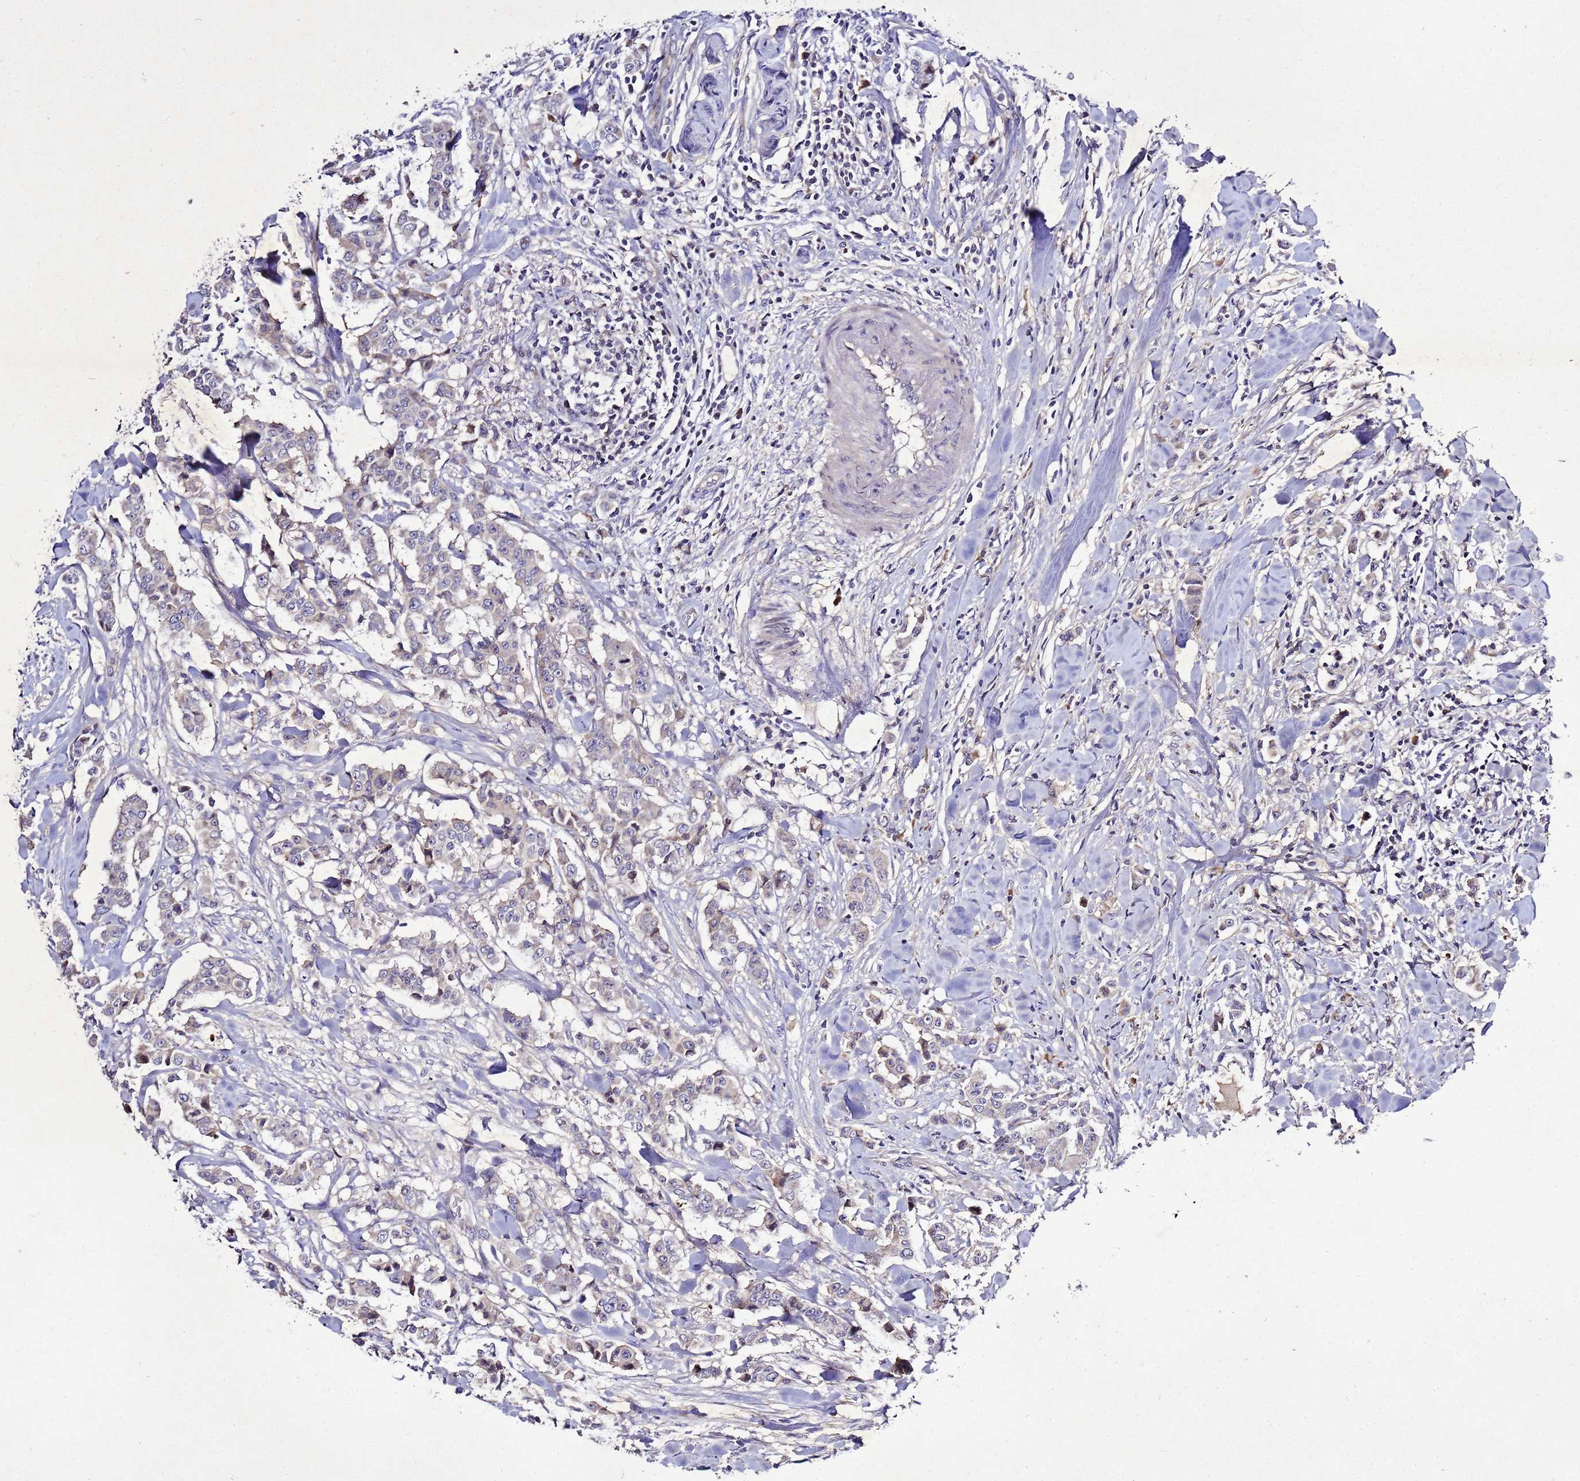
{"staining": {"intensity": "negative", "quantity": "none", "location": "none"}, "tissue": "breast cancer", "cell_type": "Tumor cells", "image_type": "cancer", "snomed": [{"axis": "morphology", "description": "Duct carcinoma"}, {"axis": "topography", "description": "Breast"}], "caption": "There is no significant expression in tumor cells of breast cancer.", "gene": "SV2B", "patient": {"sex": "female", "age": 40}}